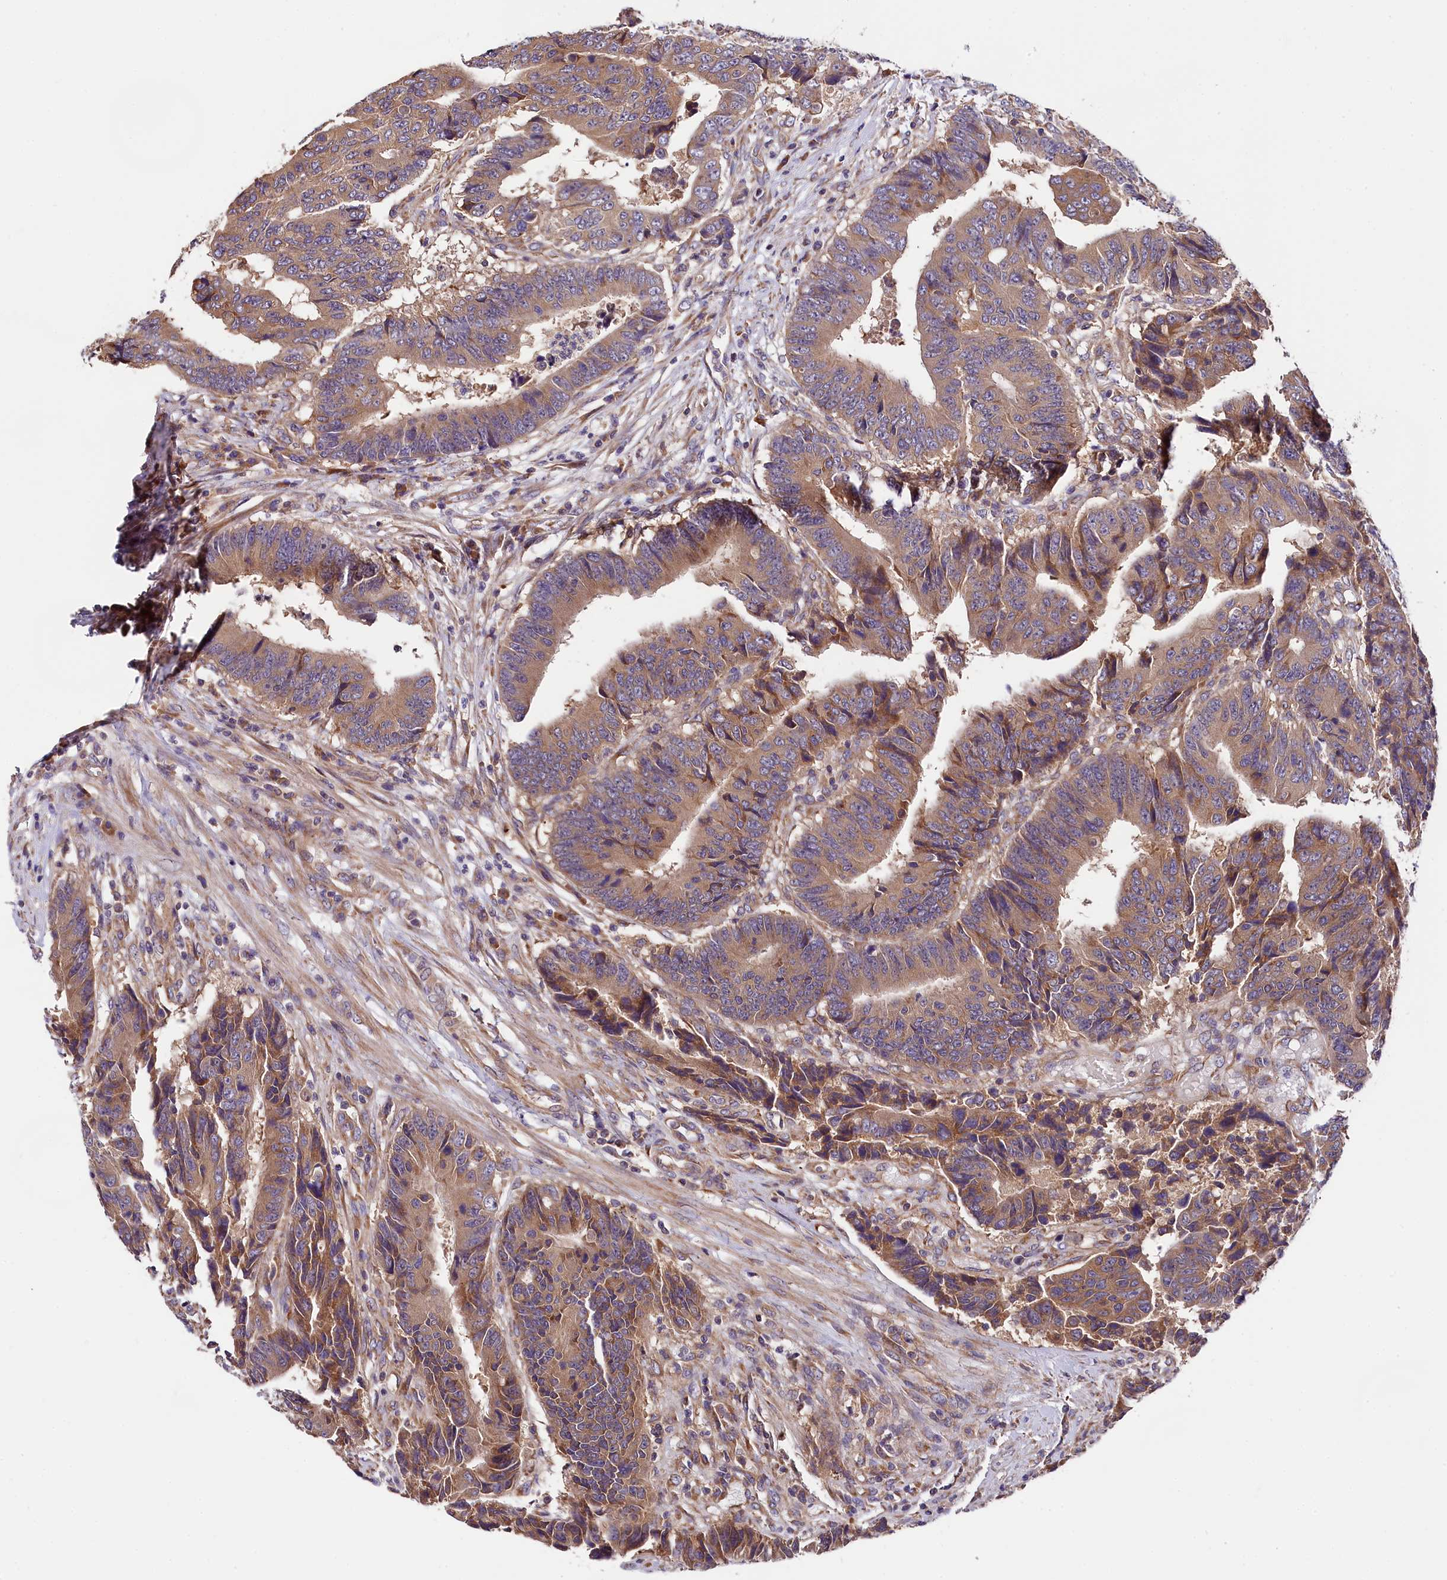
{"staining": {"intensity": "weak", "quantity": ">75%", "location": "cytoplasmic/membranous"}, "tissue": "colorectal cancer", "cell_type": "Tumor cells", "image_type": "cancer", "snomed": [{"axis": "morphology", "description": "Adenocarcinoma, NOS"}, {"axis": "topography", "description": "Rectum"}], "caption": "Adenocarcinoma (colorectal) stained with immunohistochemistry (IHC) shows weak cytoplasmic/membranous expression in approximately >75% of tumor cells.", "gene": "SPG11", "patient": {"sex": "male", "age": 84}}